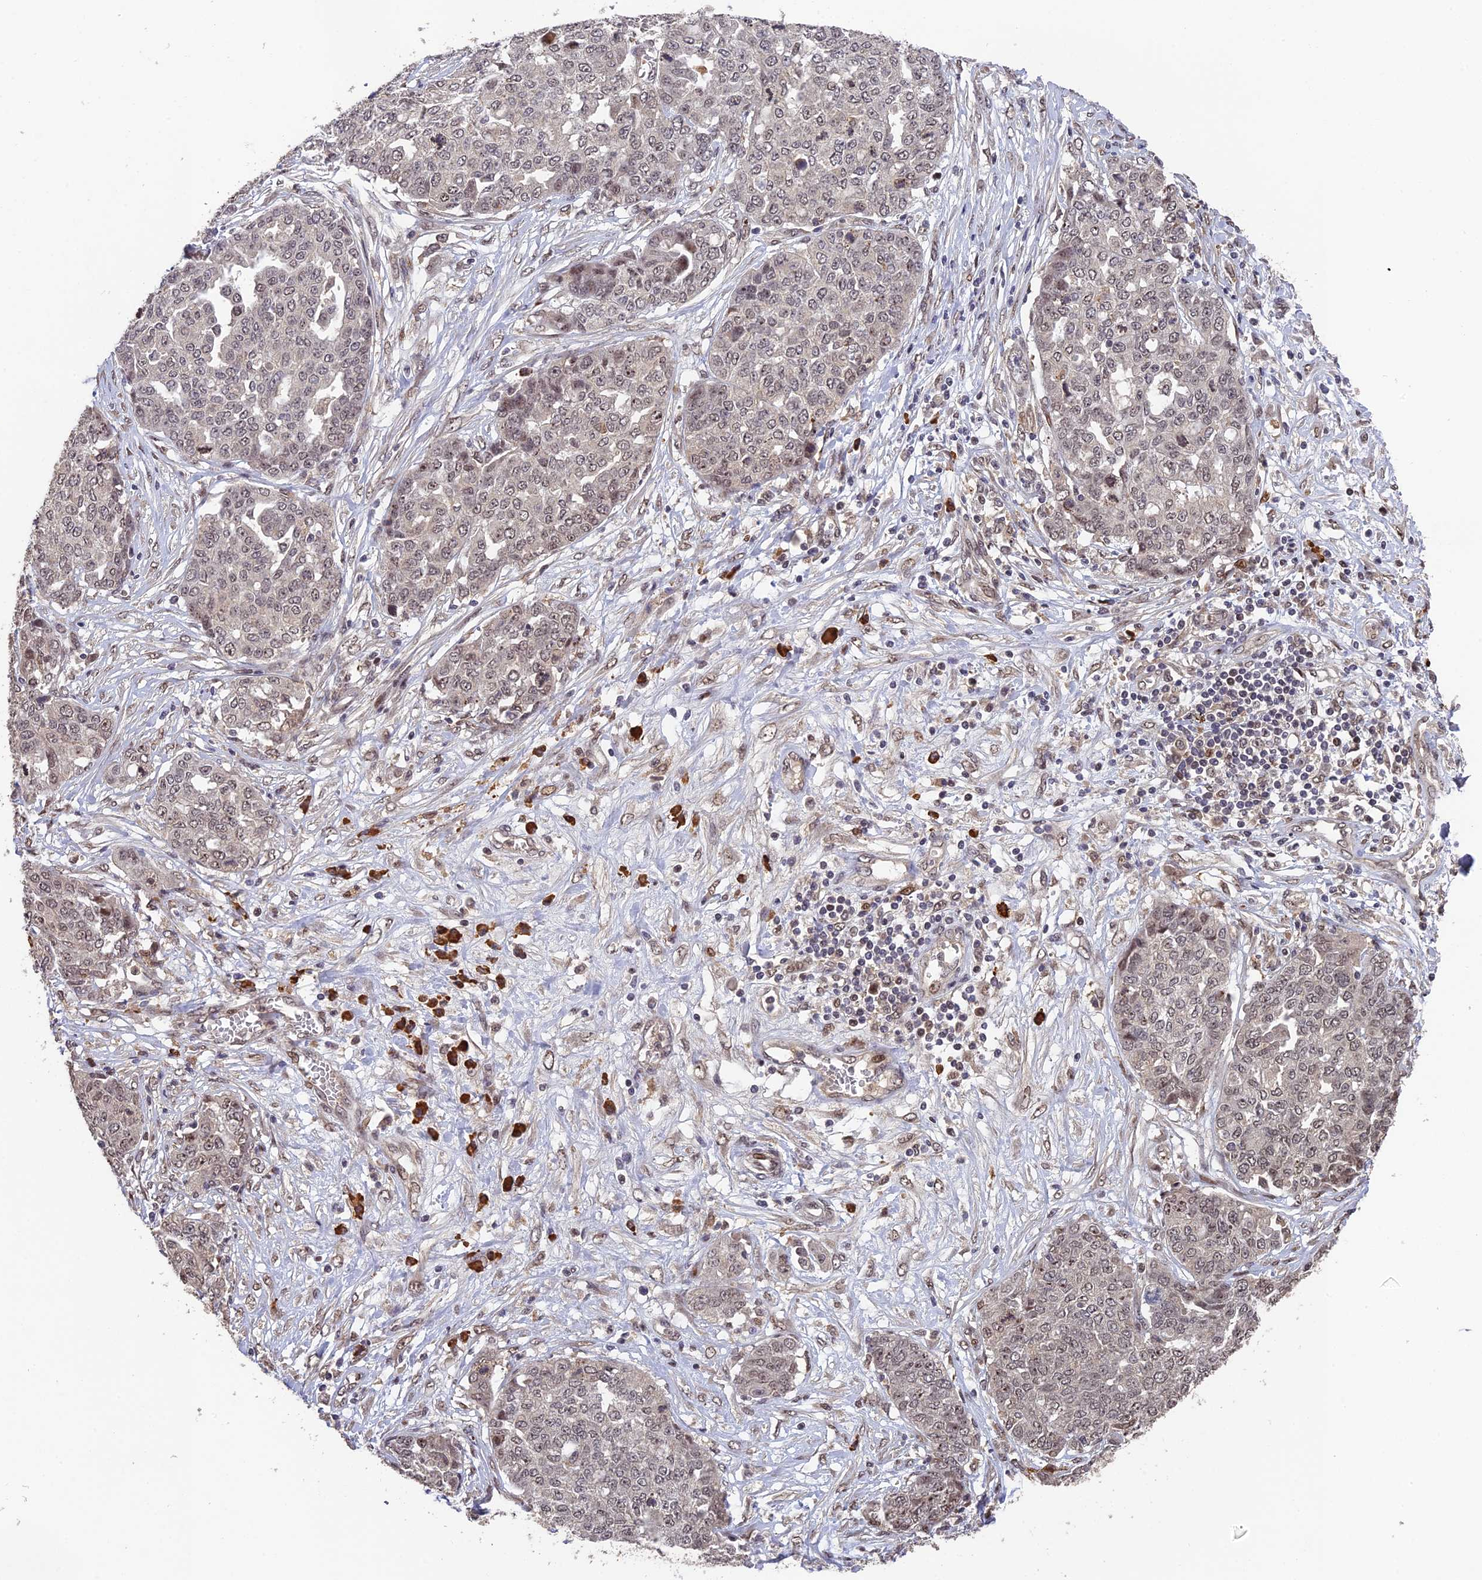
{"staining": {"intensity": "weak", "quantity": "25%-75%", "location": "nuclear"}, "tissue": "ovarian cancer", "cell_type": "Tumor cells", "image_type": "cancer", "snomed": [{"axis": "morphology", "description": "Cystadenocarcinoma, serous, NOS"}, {"axis": "topography", "description": "Soft tissue"}, {"axis": "topography", "description": "Ovary"}], "caption": "About 25%-75% of tumor cells in serous cystadenocarcinoma (ovarian) reveal weak nuclear protein positivity as visualized by brown immunohistochemical staining.", "gene": "OSBPL1A", "patient": {"sex": "female", "age": 57}}